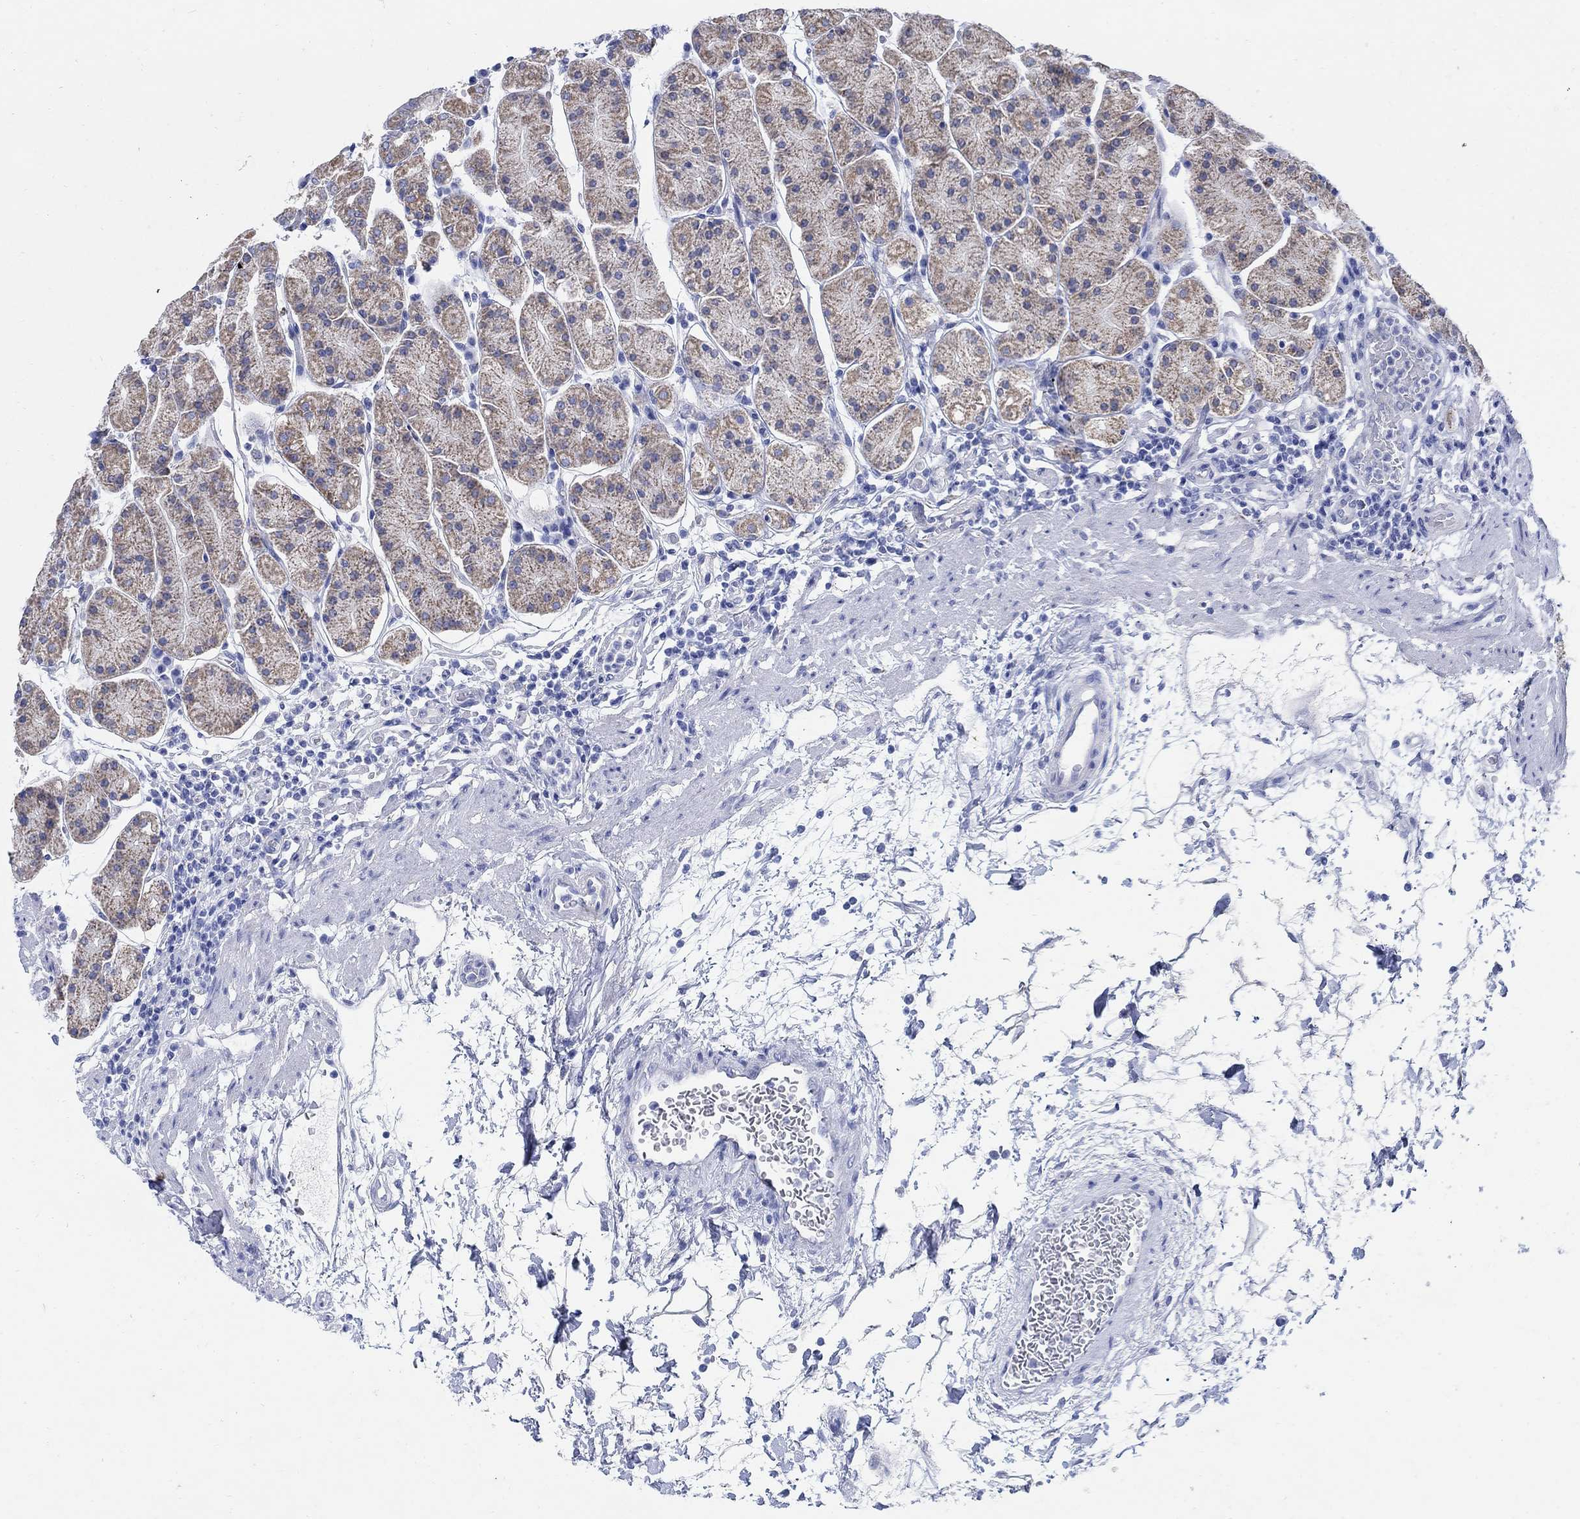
{"staining": {"intensity": "weak", "quantity": "25%-75%", "location": "cytoplasmic/membranous"}, "tissue": "stomach", "cell_type": "Glandular cells", "image_type": "normal", "snomed": [{"axis": "morphology", "description": "Normal tissue, NOS"}, {"axis": "topography", "description": "Stomach"}], "caption": "High-magnification brightfield microscopy of normal stomach stained with DAB (3,3'-diaminobenzidine) (brown) and counterstained with hematoxylin (blue). glandular cells exhibit weak cytoplasmic/membranous expression is present in about25%-75% of cells. The staining was performed using DAB (3,3'-diaminobenzidine), with brown indicating positive protein expression. Nuclei are stained blue with hematoxylin.", "gene": "ZDHHC14", "patient": {"sex": "male", "age": 54}}